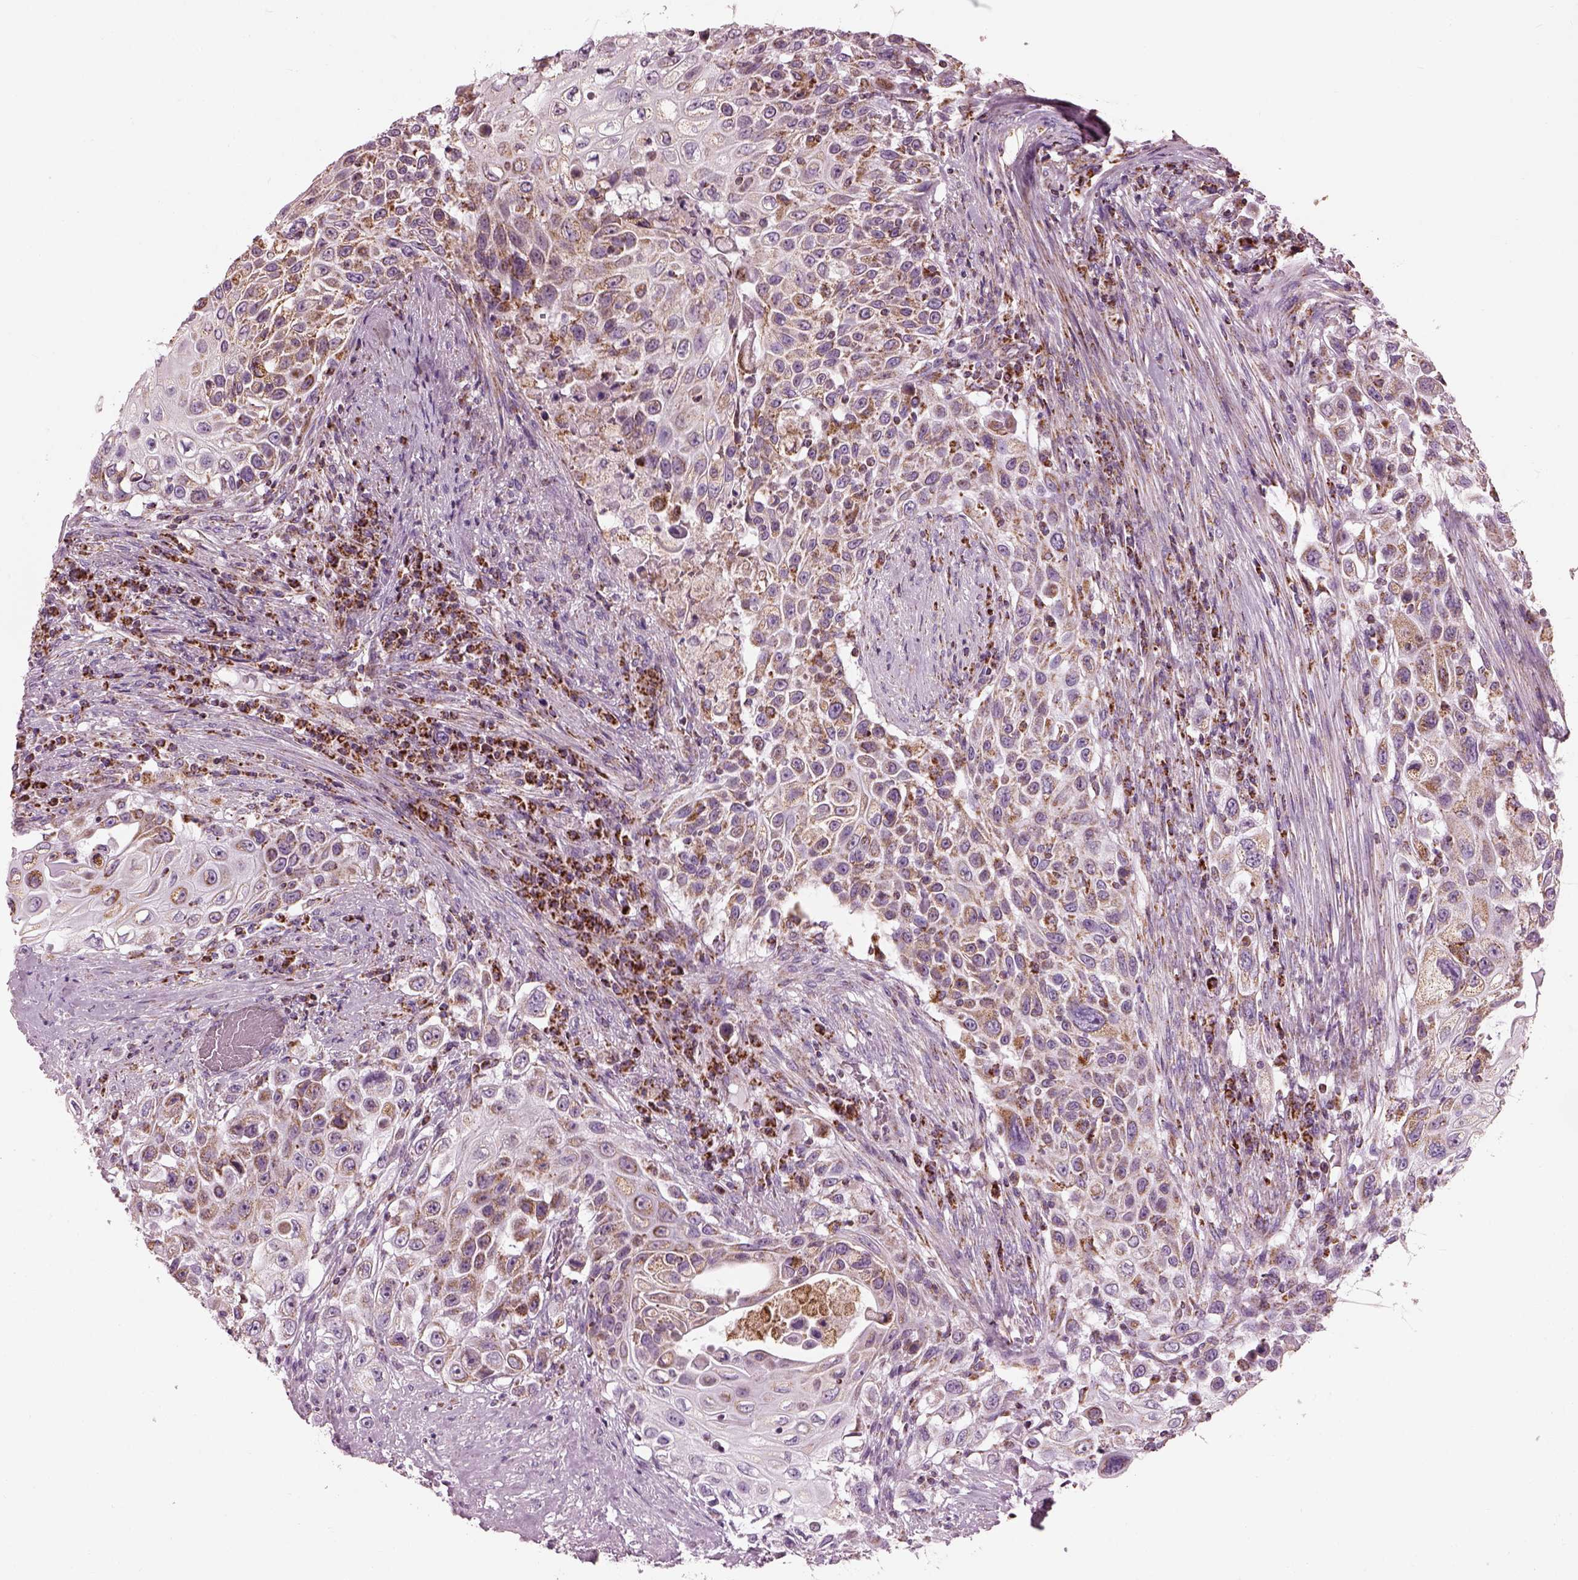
{"staining": {"intensity": "moderate", "quantity": ">75%", "location": "cytoplasmic/membranous"}, "tissue": "urothelial cancer", "cell_type": "Tumor cells", "image_type": "cancer", "snomed": [{"axis": "morphology", "description": "Urothelial carcinoma, High grade"}, {"axis": "topography", "description": "Urinary bladder"}], "caption": "Tumor cells exhibit medium levels of moderate cytoplasmic/membranous expression in about >75% of cells in human high-grade urothelial carcinoma.", "gene": "ATP5MF", "patient": {"sex": "female", "age": 56}}